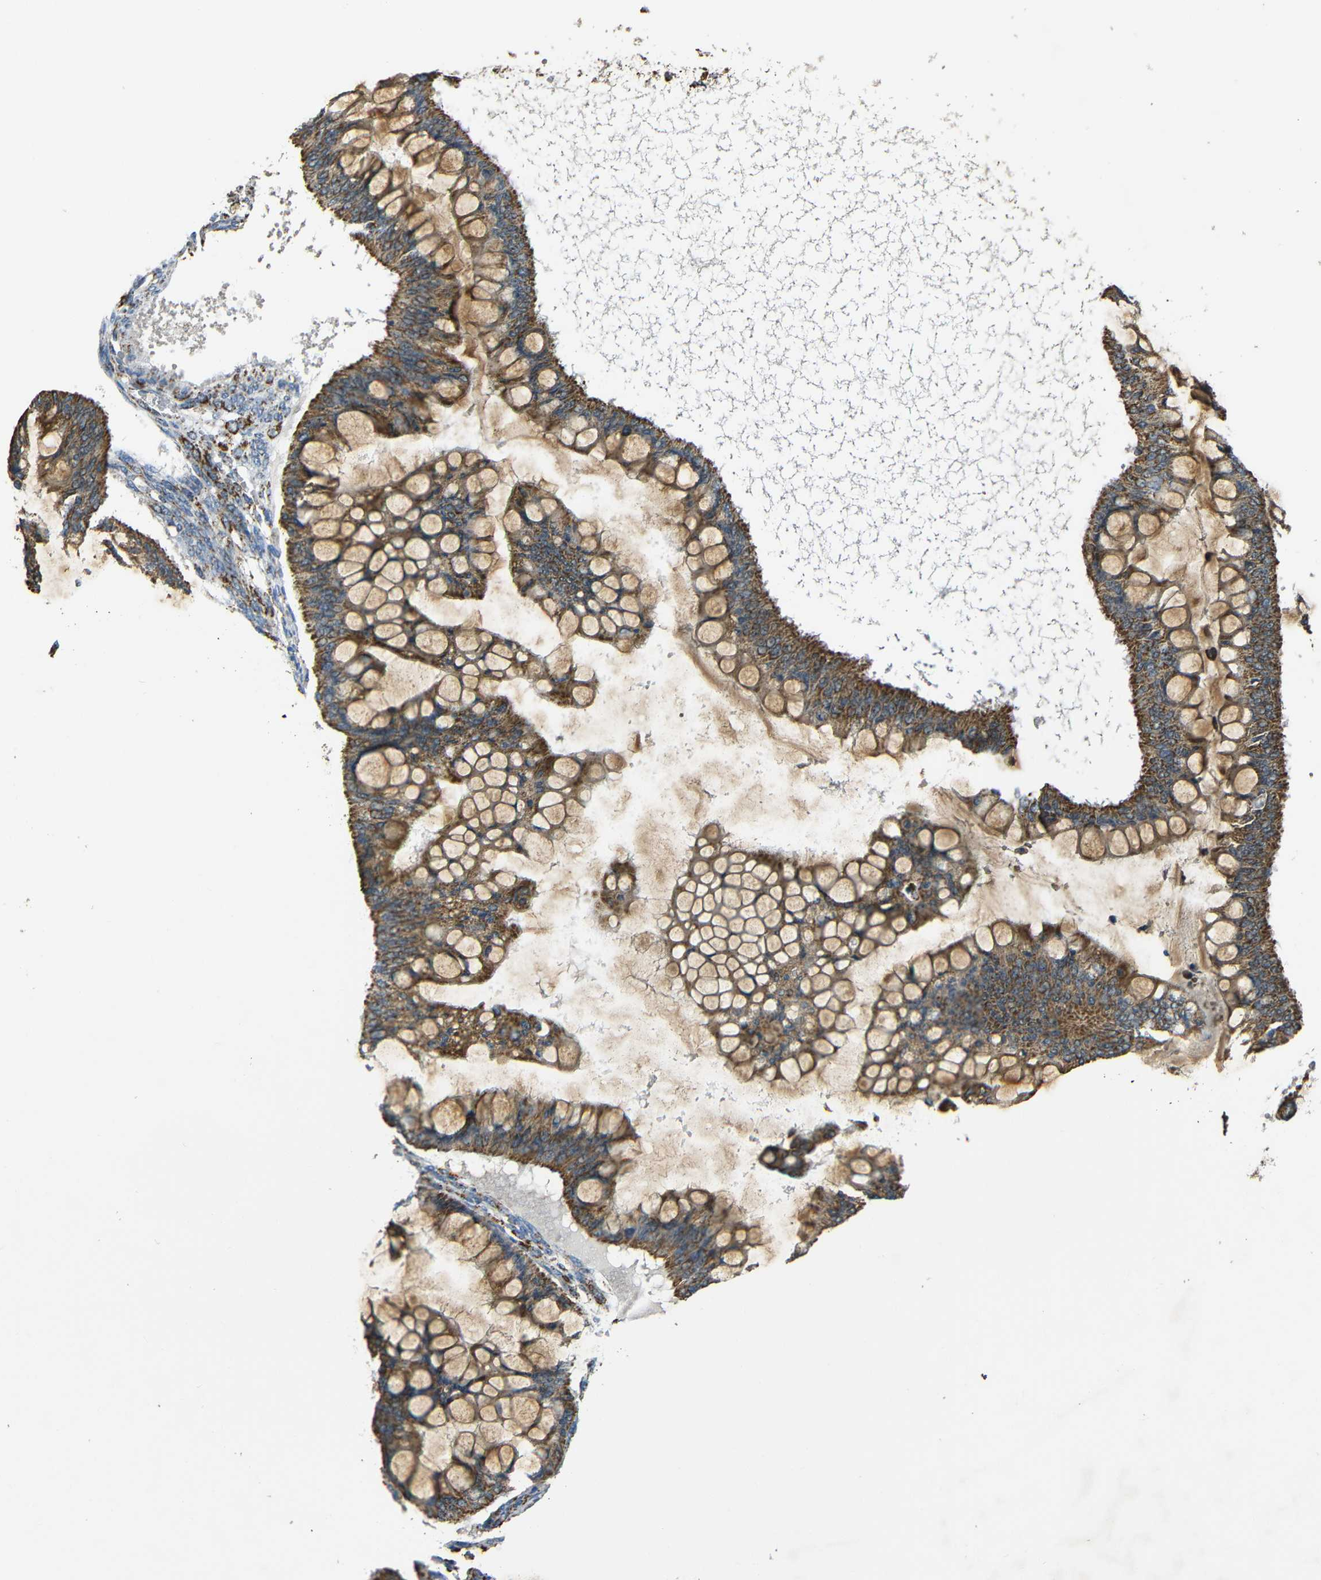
{"staining": {"intensity": "strong", "quantity": ">75%", "location": "cytoplasmic/membranous"}, "tissue": "ovarian cancer", "cell_type": "Tumor cells", "image_type": "cancer", "snomed": [{"axis": "morphology", "description": "Cystadenocarcinoma, mucinous, NOS"}, {"axis": "topography", "description": "Ovary"}], "caption": "A brown stain highlights strong cytoplasmic/membranous expression of a protein in human ovarian mucinous cystadenocarcinoma tumor cells.", "gene": "NR3C2", "patient": {"sex": "female", "age": 73}}